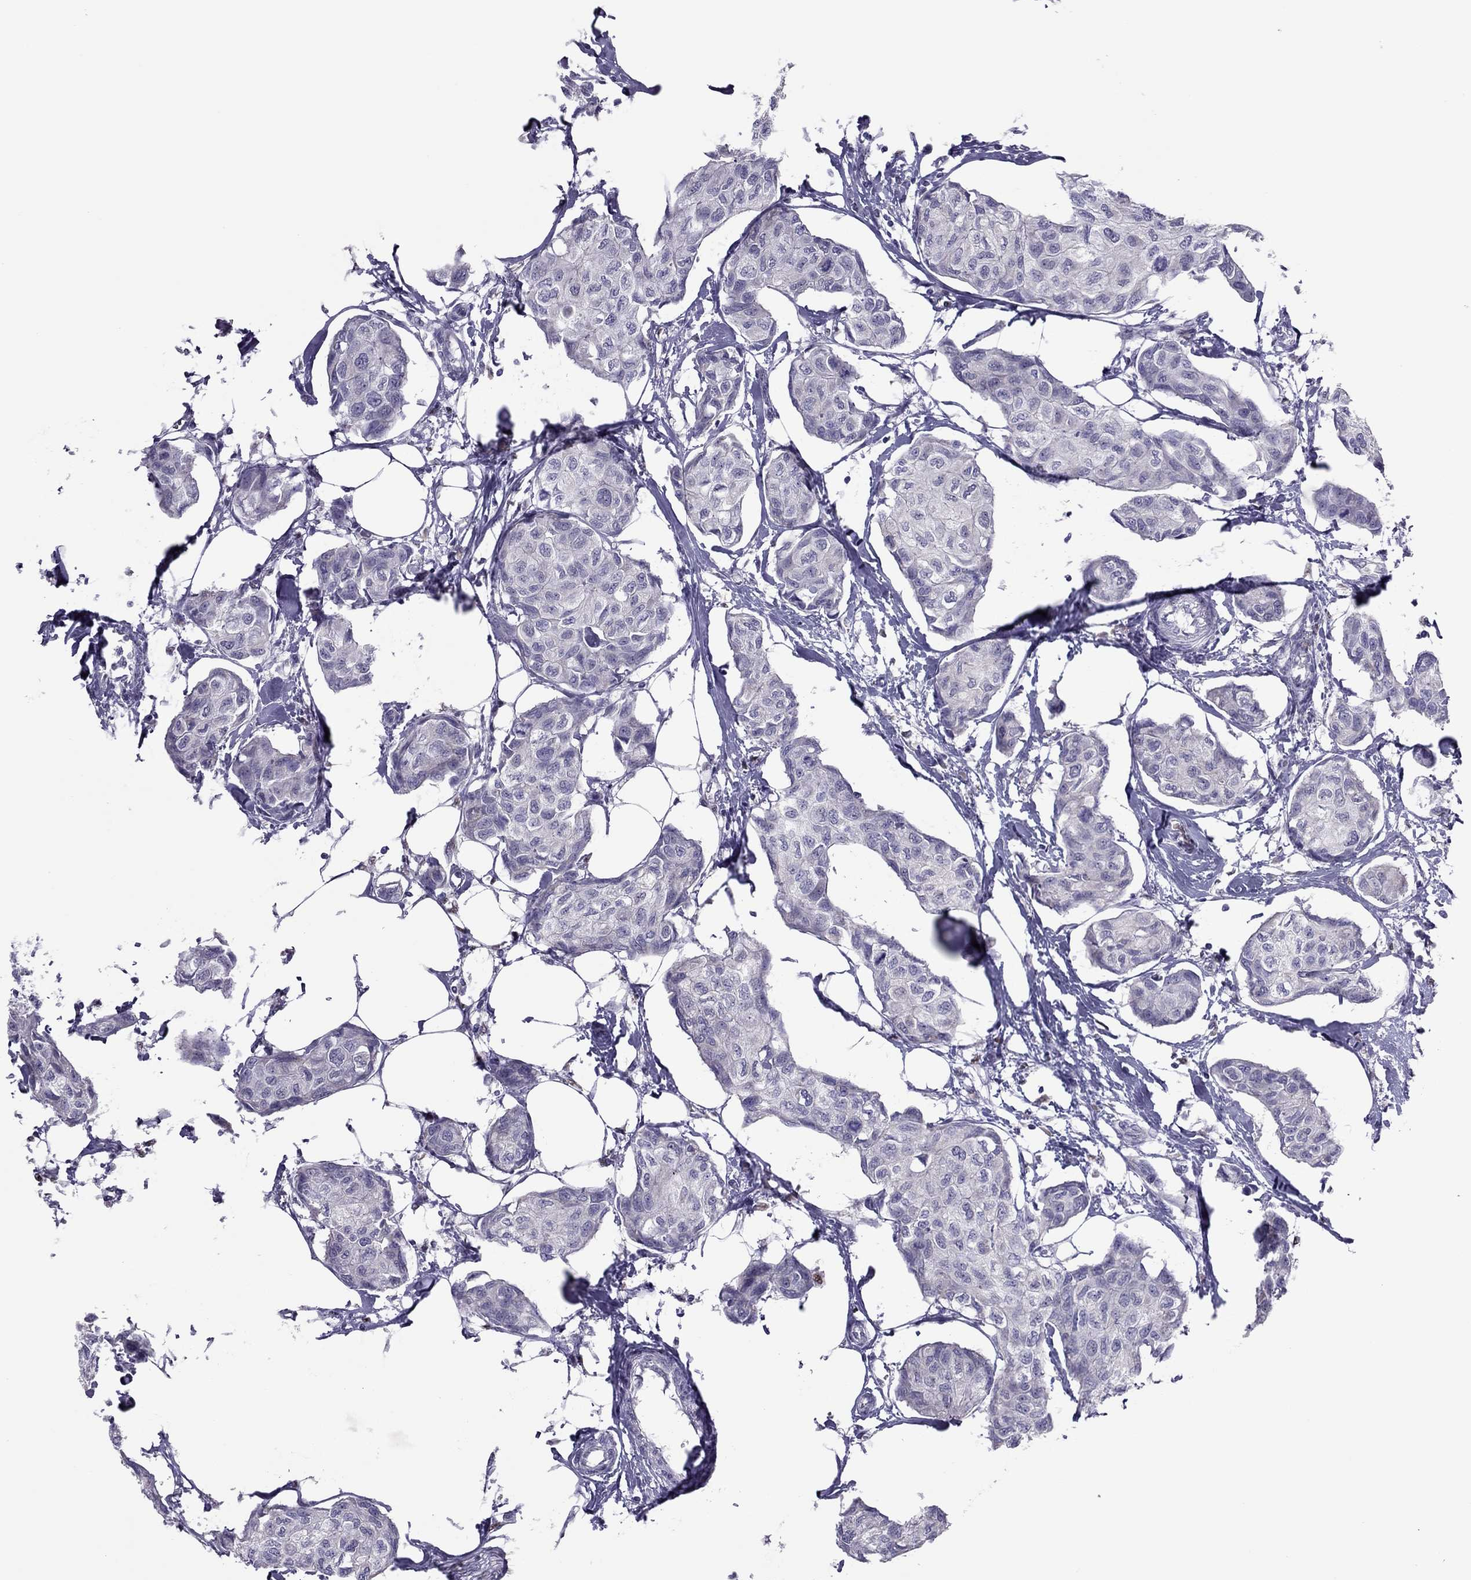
{"staining": {"intensity": "negative", "quantity": "none", "location": "none"}, "tissue": "breast cancer", "cell_type": "Tumor cells", "image_type": "cancer", "snomed": [{"axis": "morphology", "description": "Duct carcinoma"}, {"axis": "topography", "description": "Breast"}], "caption": "Tumor cells are negative for protein expression in human breast cancer (infiltrating ductal carcinoma).", "gene": "SPINT3", "patient": {"sex": "female", "age": 80}}